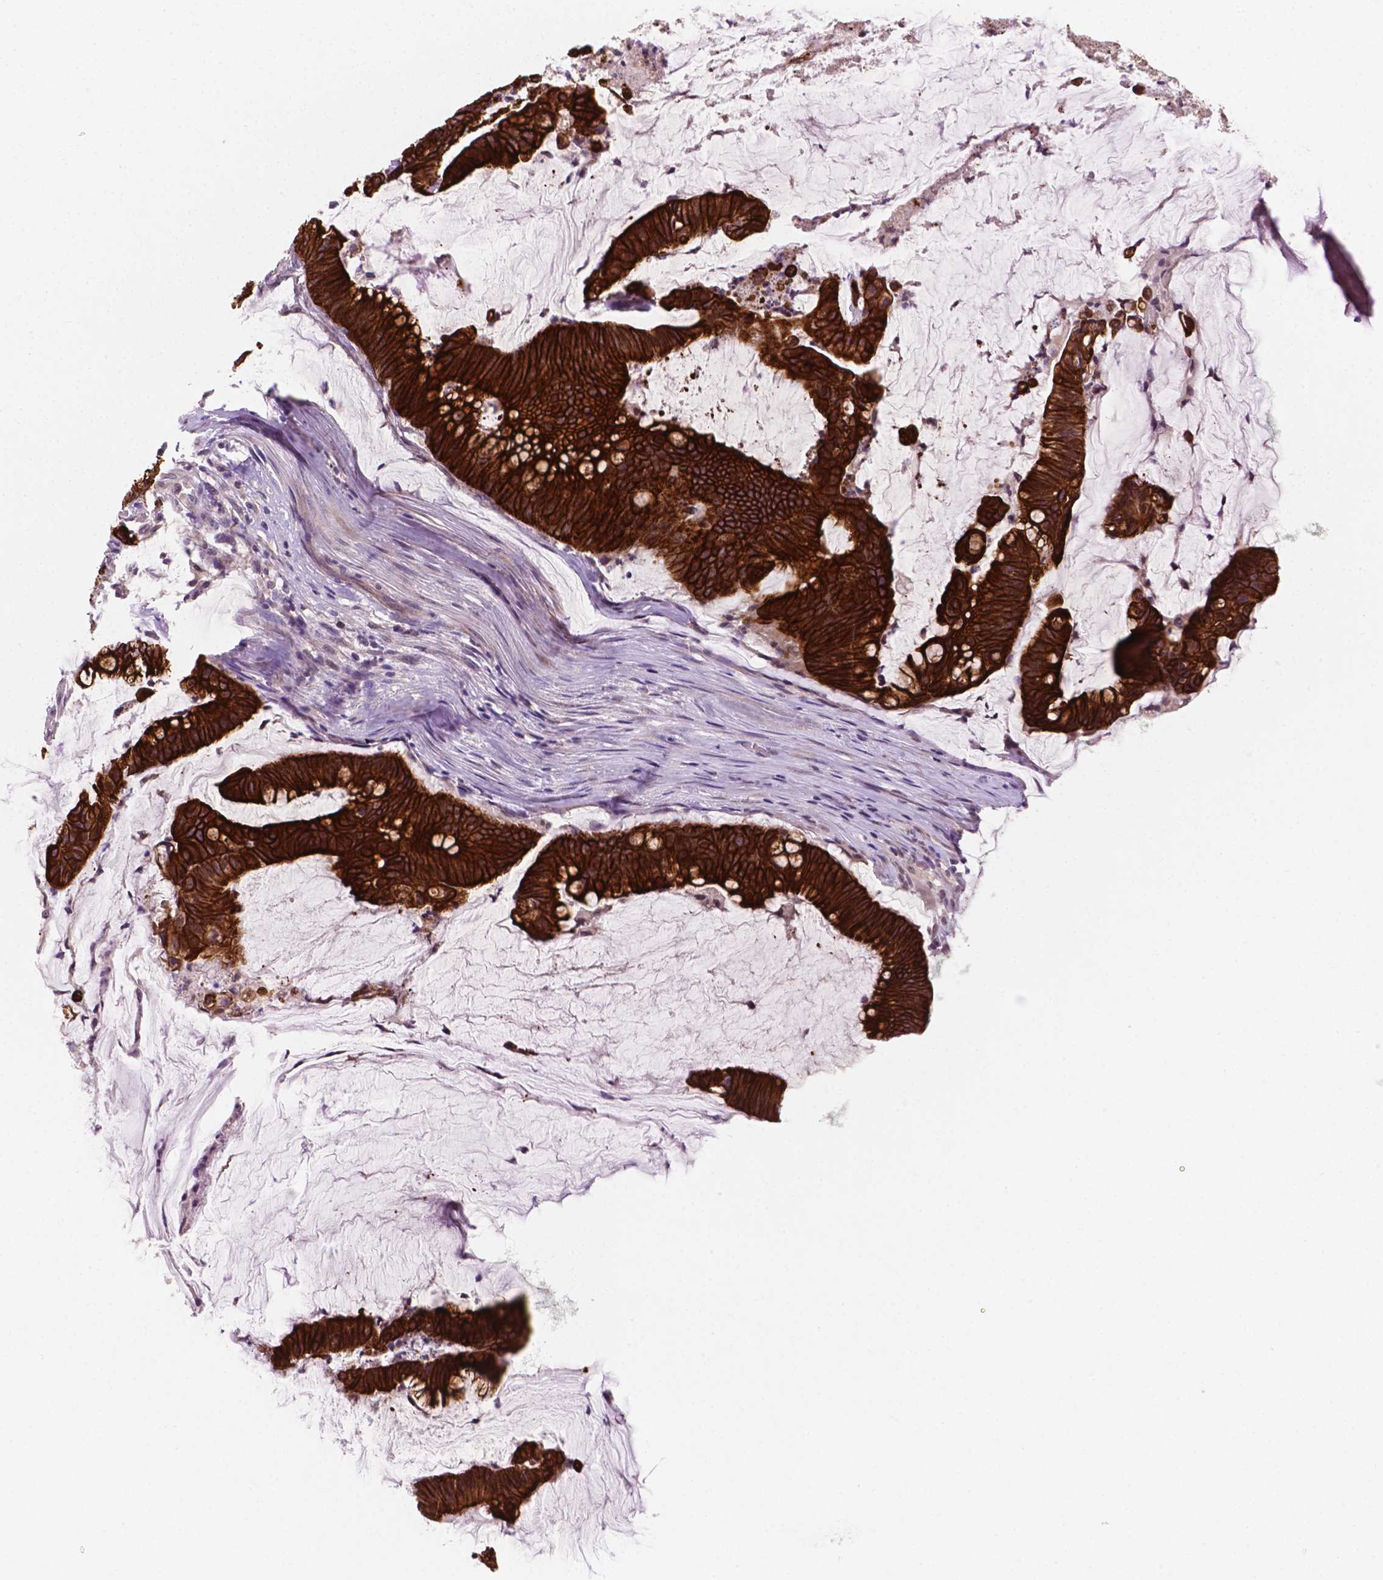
{"staining": {"intensity": "strong", "quantity": ">75%", "location": "cytoplasmic/membranous"}, "tissue": "colorectal cancer", "cell_type": "Tumor cells", "image_type": "cancer", "snomed": [{"axis": "morphology", "description": "Adenocarcinoma, NOS"}, {"axis": "topography", "description": "Colon"}], "caption": "Immunohistochemistry (DAB) staining of human colorectal cancer (adenocarcinoma) reveals strong cytoplasmic/membranous protein expression in approximately >75% of tumor cells. The staining is performed using DAB brown chromogen to label protein expression. The nuclei are counter-stained blue using hematoxylin.", "gene": "SHLD3", "patient": {"sex": "male", "age": 62}}